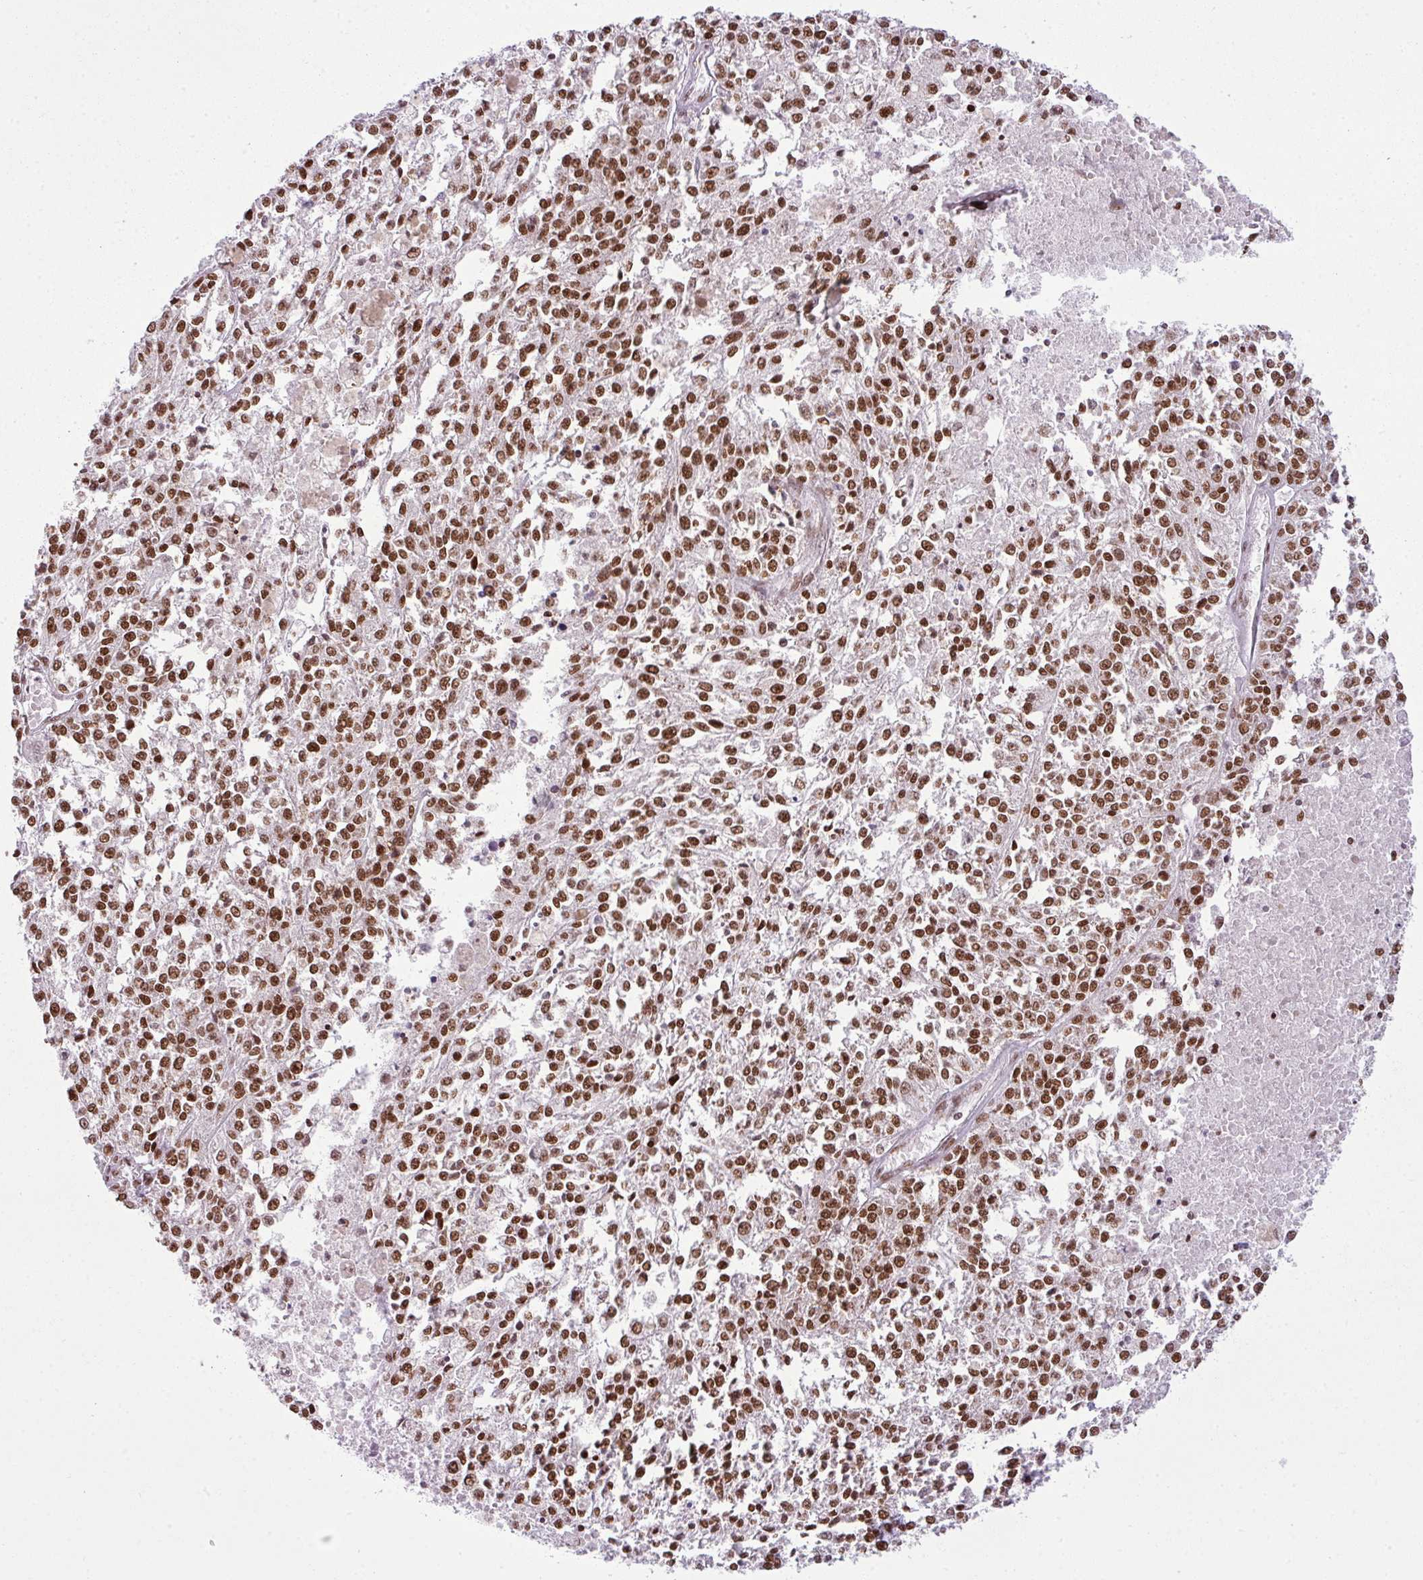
{"staining": {"intensity": "strong", "quantity": ">75%", "location": "nuclear"}, "tissue": "melanoma", "cell_type": "Tumor cells", "image_type": "cancer", "snomed": [{"axis": "morphology", "description": "Malignant melanoma, NOS"}, {"axis": "topography", "description": "Skin"}], "caption": "A high amount of strong nuclear staining is identified in approximately >75% of tumor cells in melanoma tissue.", "gene": "ARL6IP4", "patient": {"sex": "female", "age": 64}}